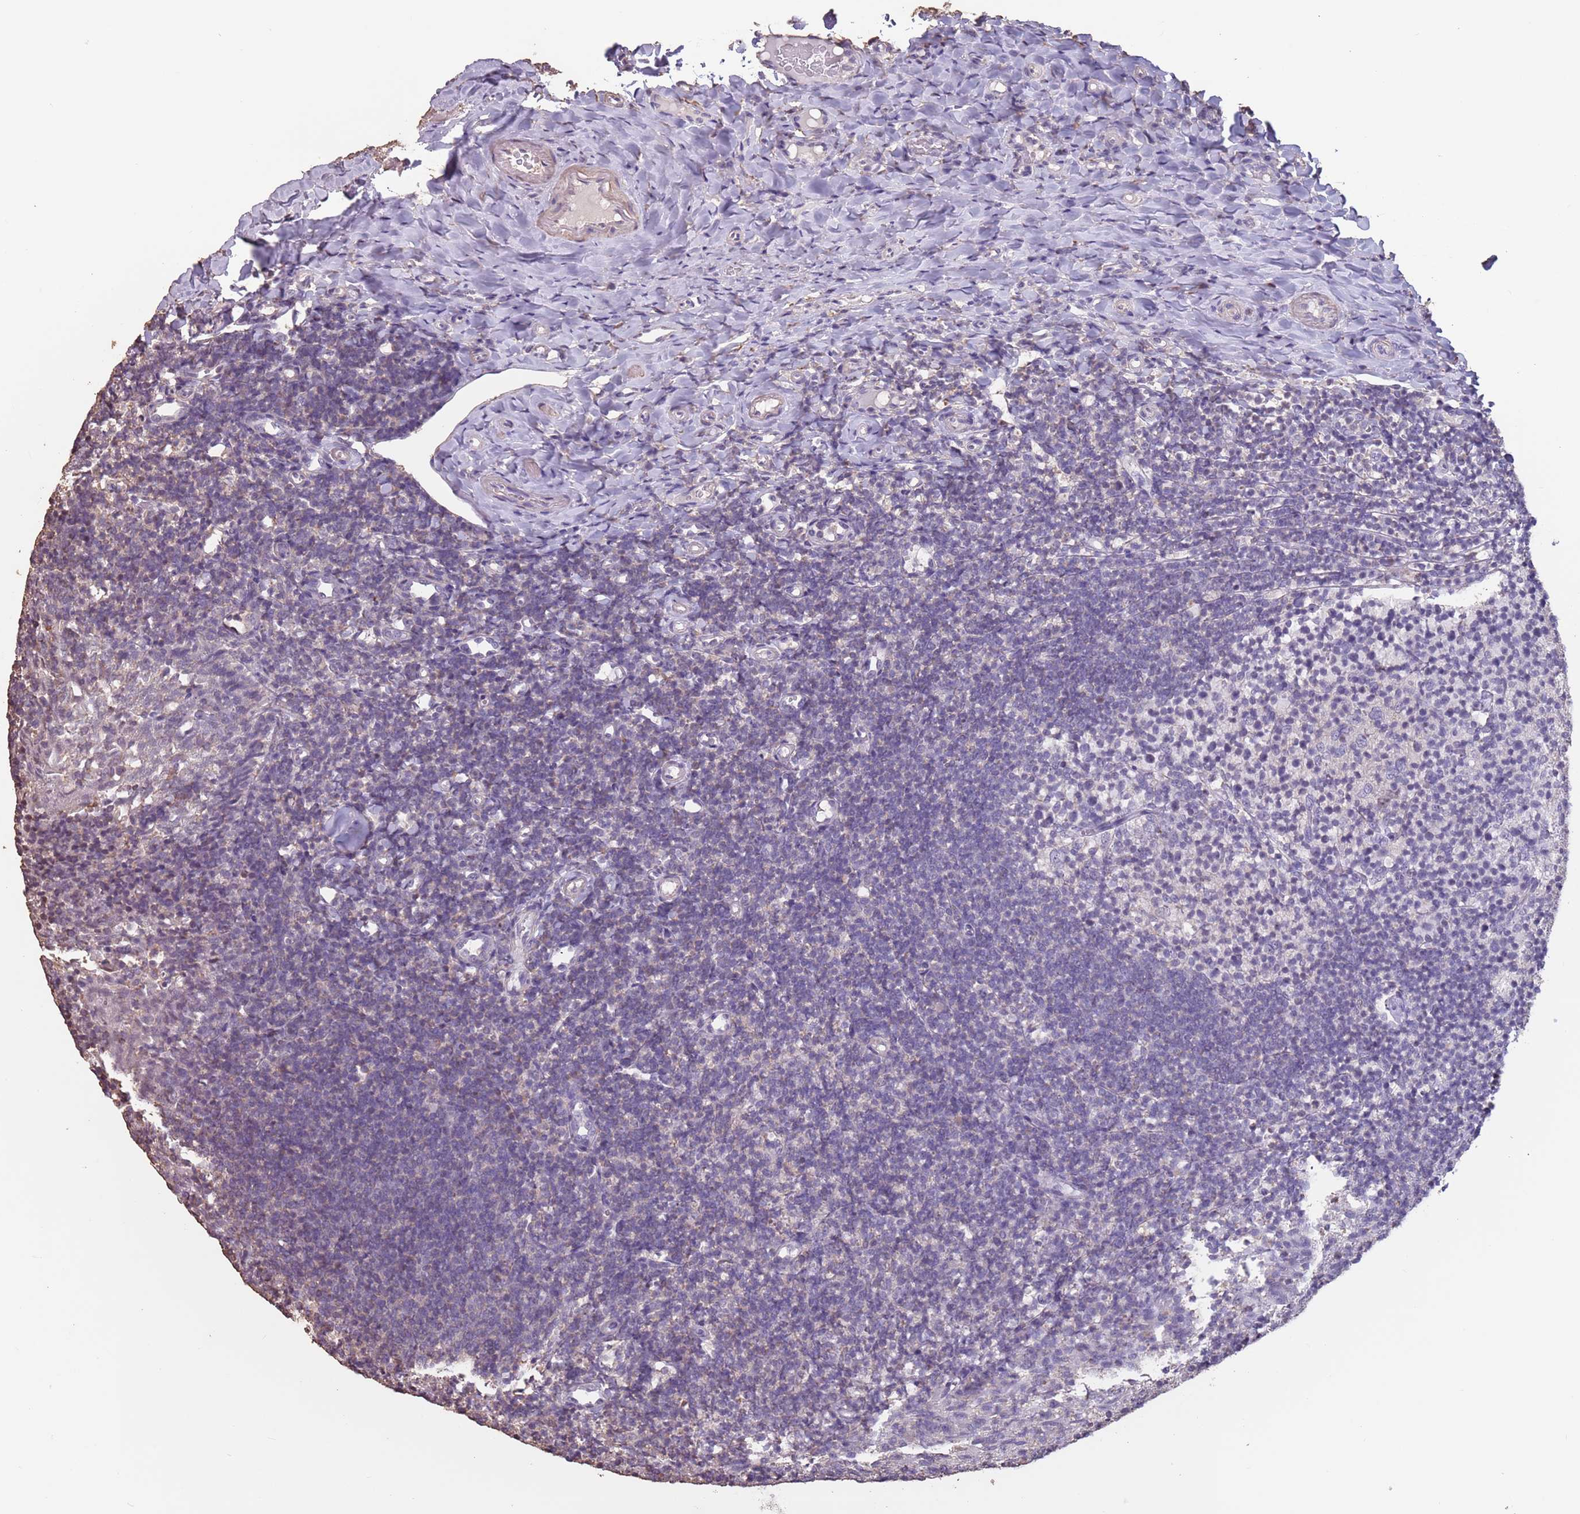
{"staining": {"intensity": "negative", "quantity": "none", "location": "none"}, "tissue": "tonsil", "cell_type": "Germinal center cells", "image_type": "normal", "snomed": [{"axis": "morphology", "description": "Normal tissue, NOS"}, {"axis": "topography", "description": "Tonsil"}], "caption": "Human tonsil stained for a protein using IHC shows no expression in germinal center cells.", "gene": "SUN5", "patient": {"sex": "female", "age": 10}}